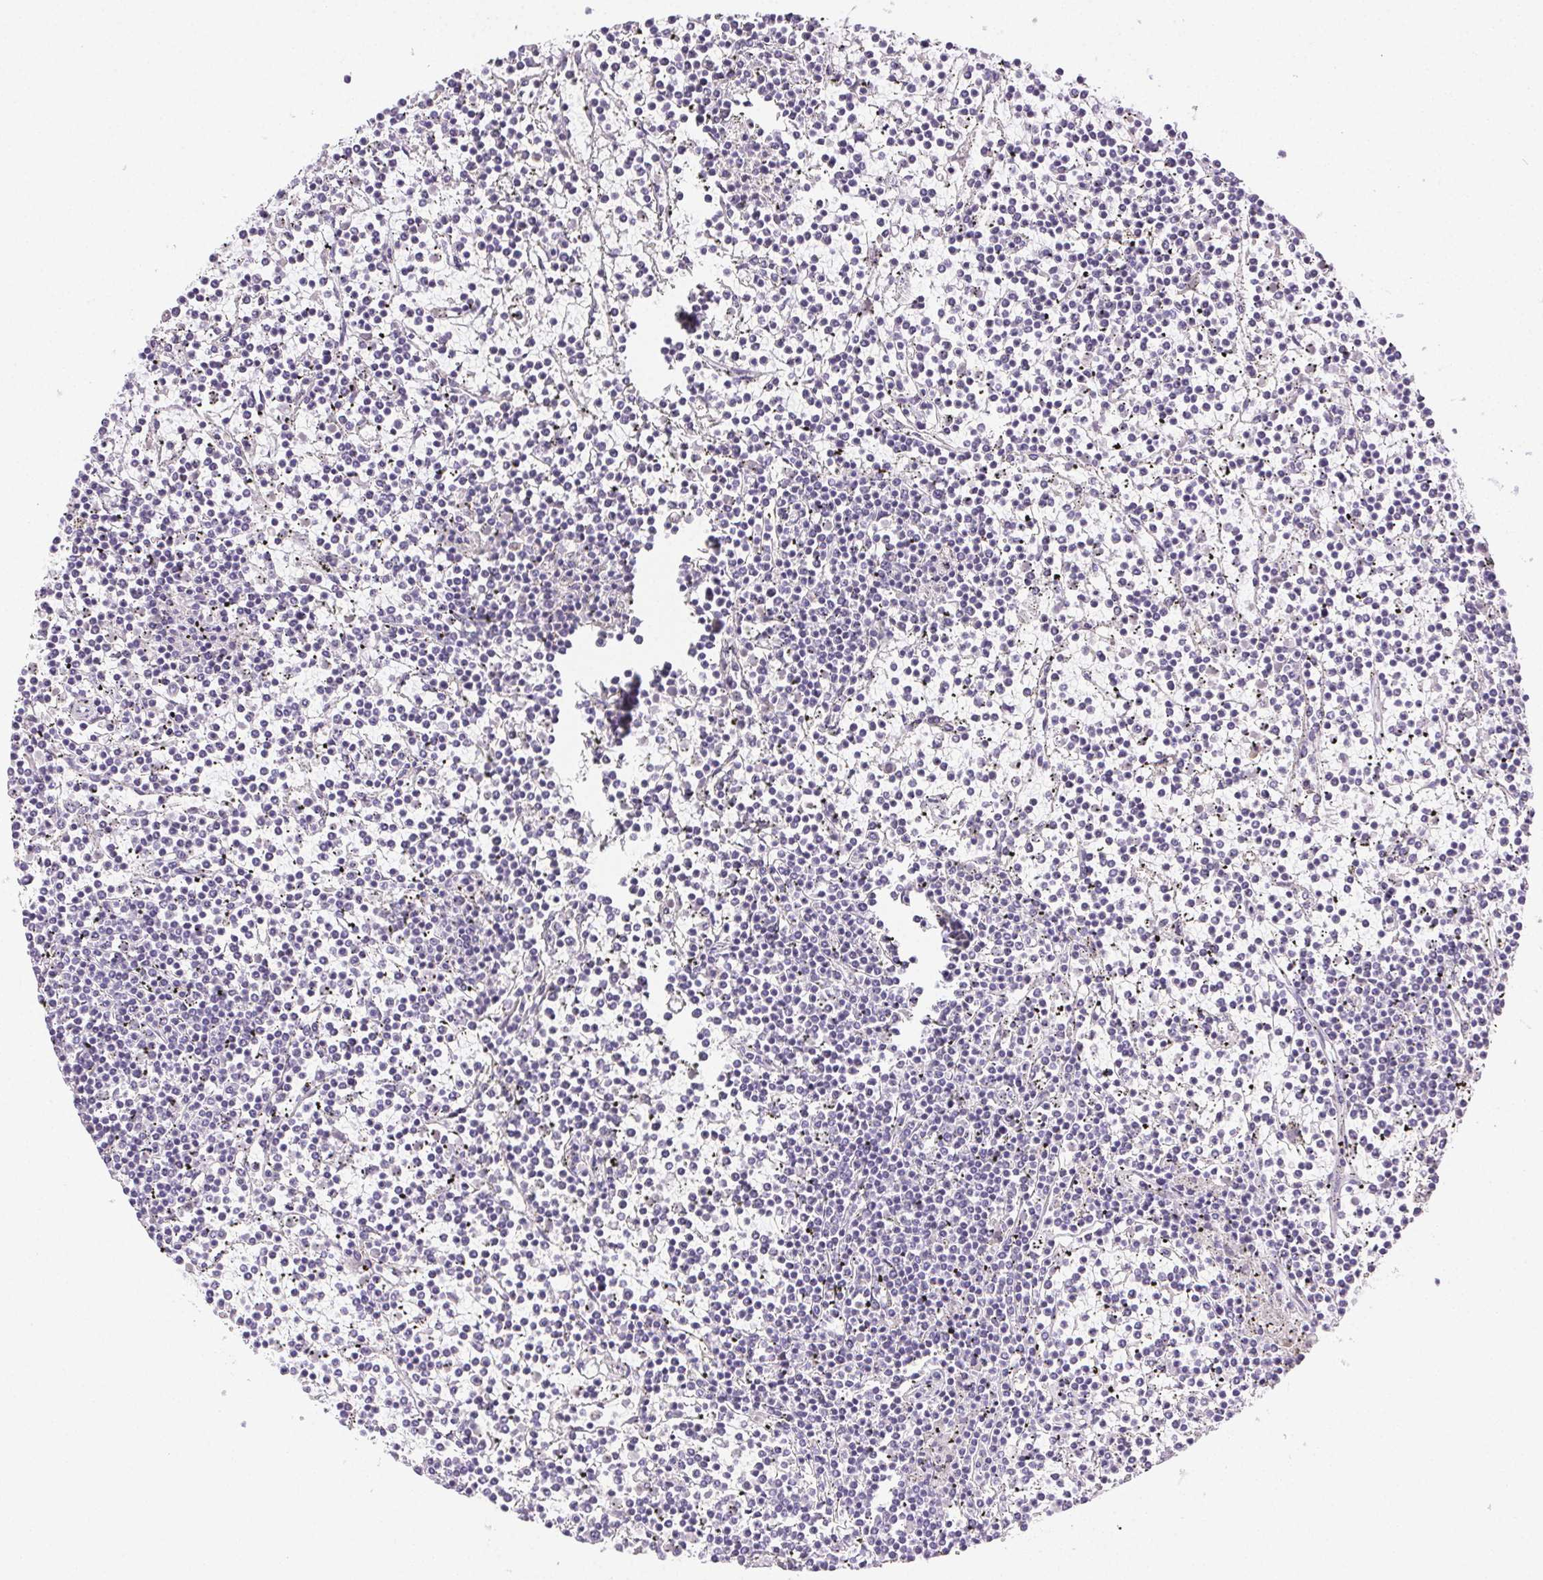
{"staining": {"intensity": "negative", "quantity": "none", "location": "none"}, "tissue": "lymphoma", "cell_type": "Tumor cells", "image_type": "cancer", "snomed": [{"axis": "morphology", "description": "Malignant lymphoma, non-Hodgkin's type, Low grade"}, {"axis": "topography", "description": "Spleen"}], "caption": "Immunohistochemistry (IHC) of human lymphoma displays no positivity in tumor cells.", "gene": "CLDN10", "patient": {"sex": "female", "age": 19}}